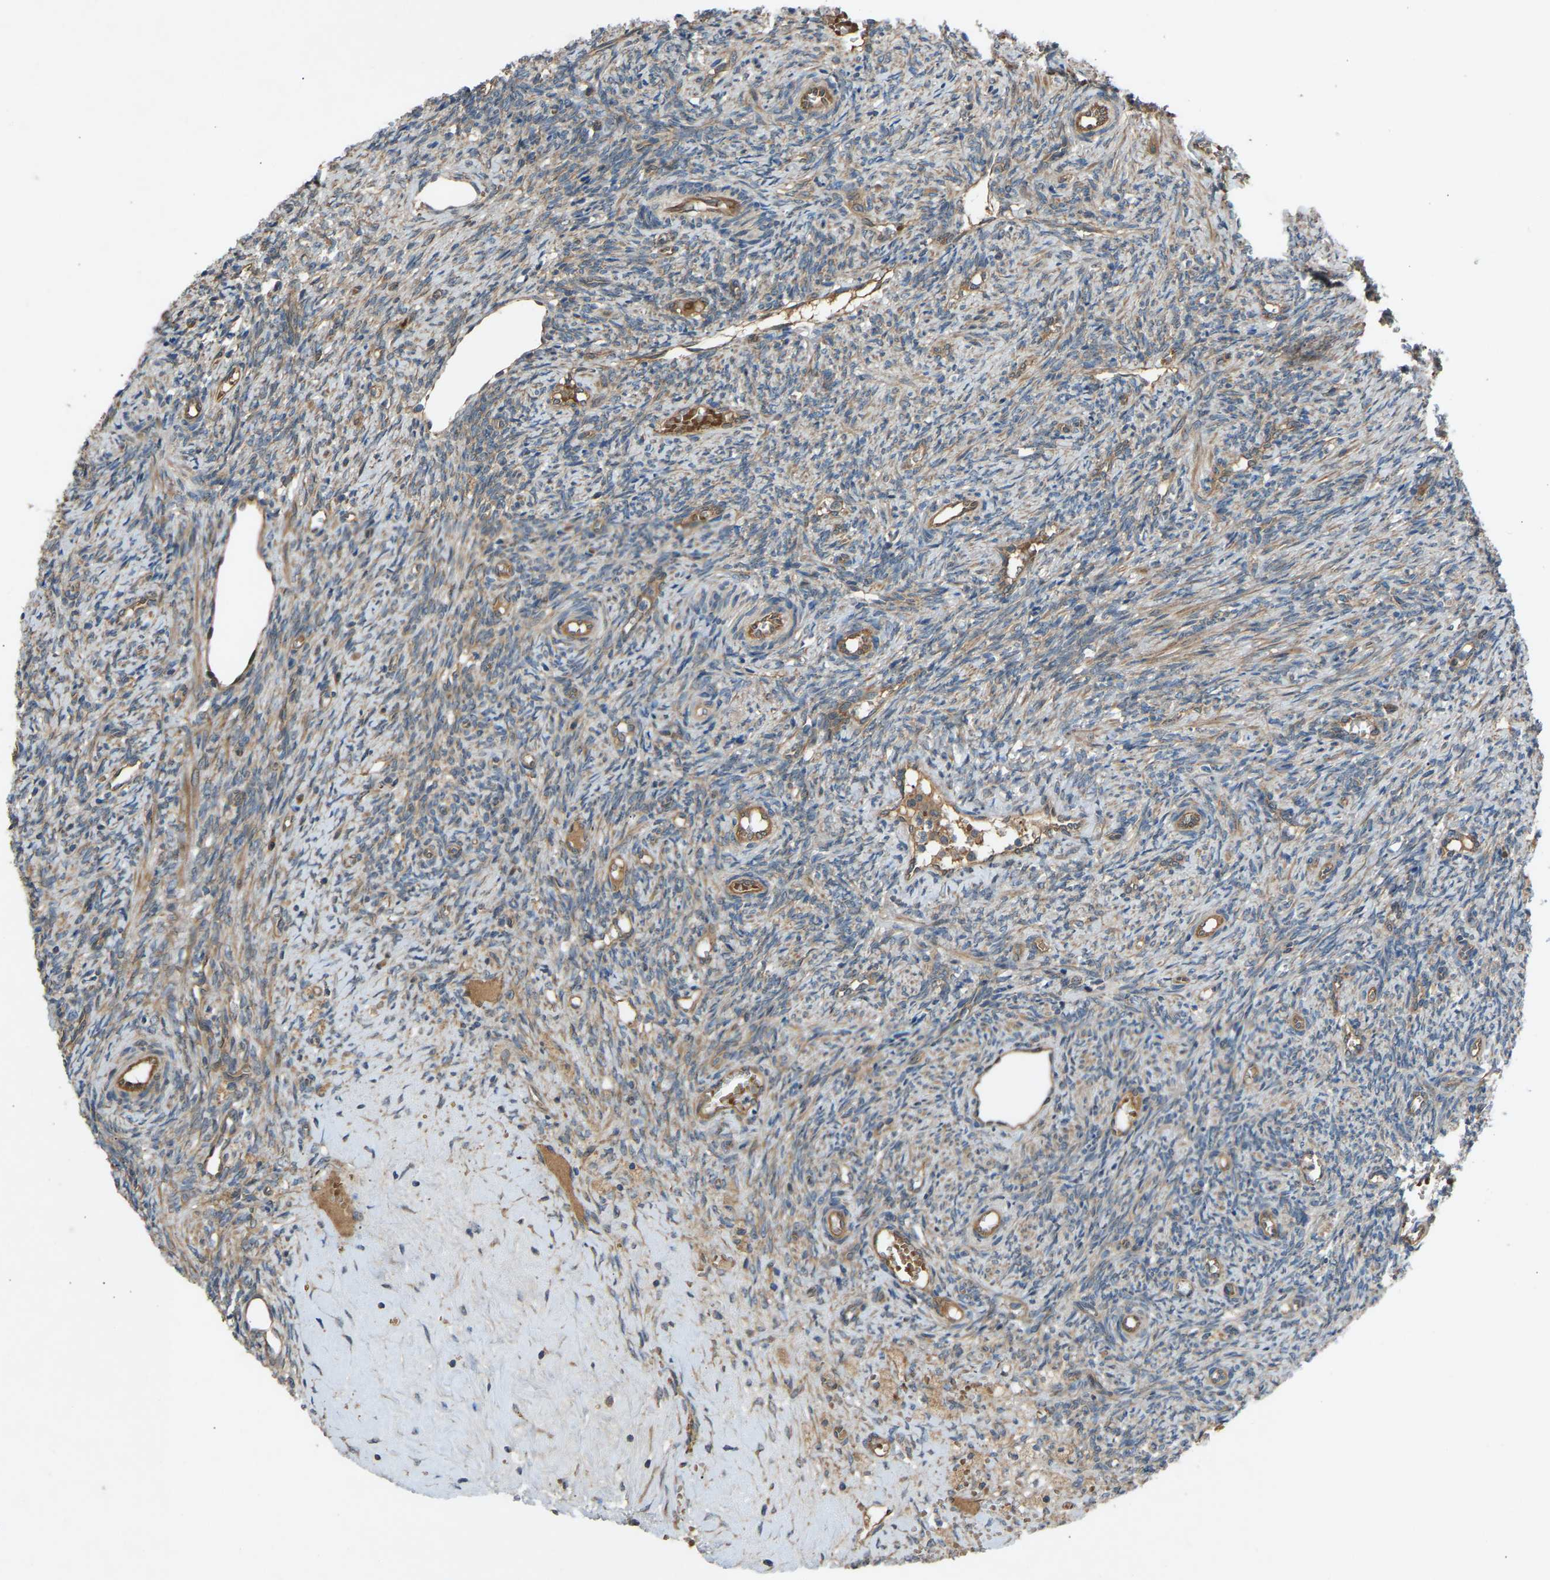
{"staining": {"intensity": "strong", "quantity": ">75%", "location": "cytoplasmic/membranous"}, "tissue": "ovary", "cell_type": "Follicle cells", "image_type": "normal", "snomed": [{"axis": "morphology", "description": "Normal tissue, NOS"}, {"axis": "topography", "description": "Ovary"}], "caption": "About >75% of follicle cells in unremarkable human ovary exhibit strong cytoplasmic/membranous protein positivity as visualized by brown immunohistochemical staining.", "gene": "GAS2L1", "patient": {"sex": "female", "age": 41}}